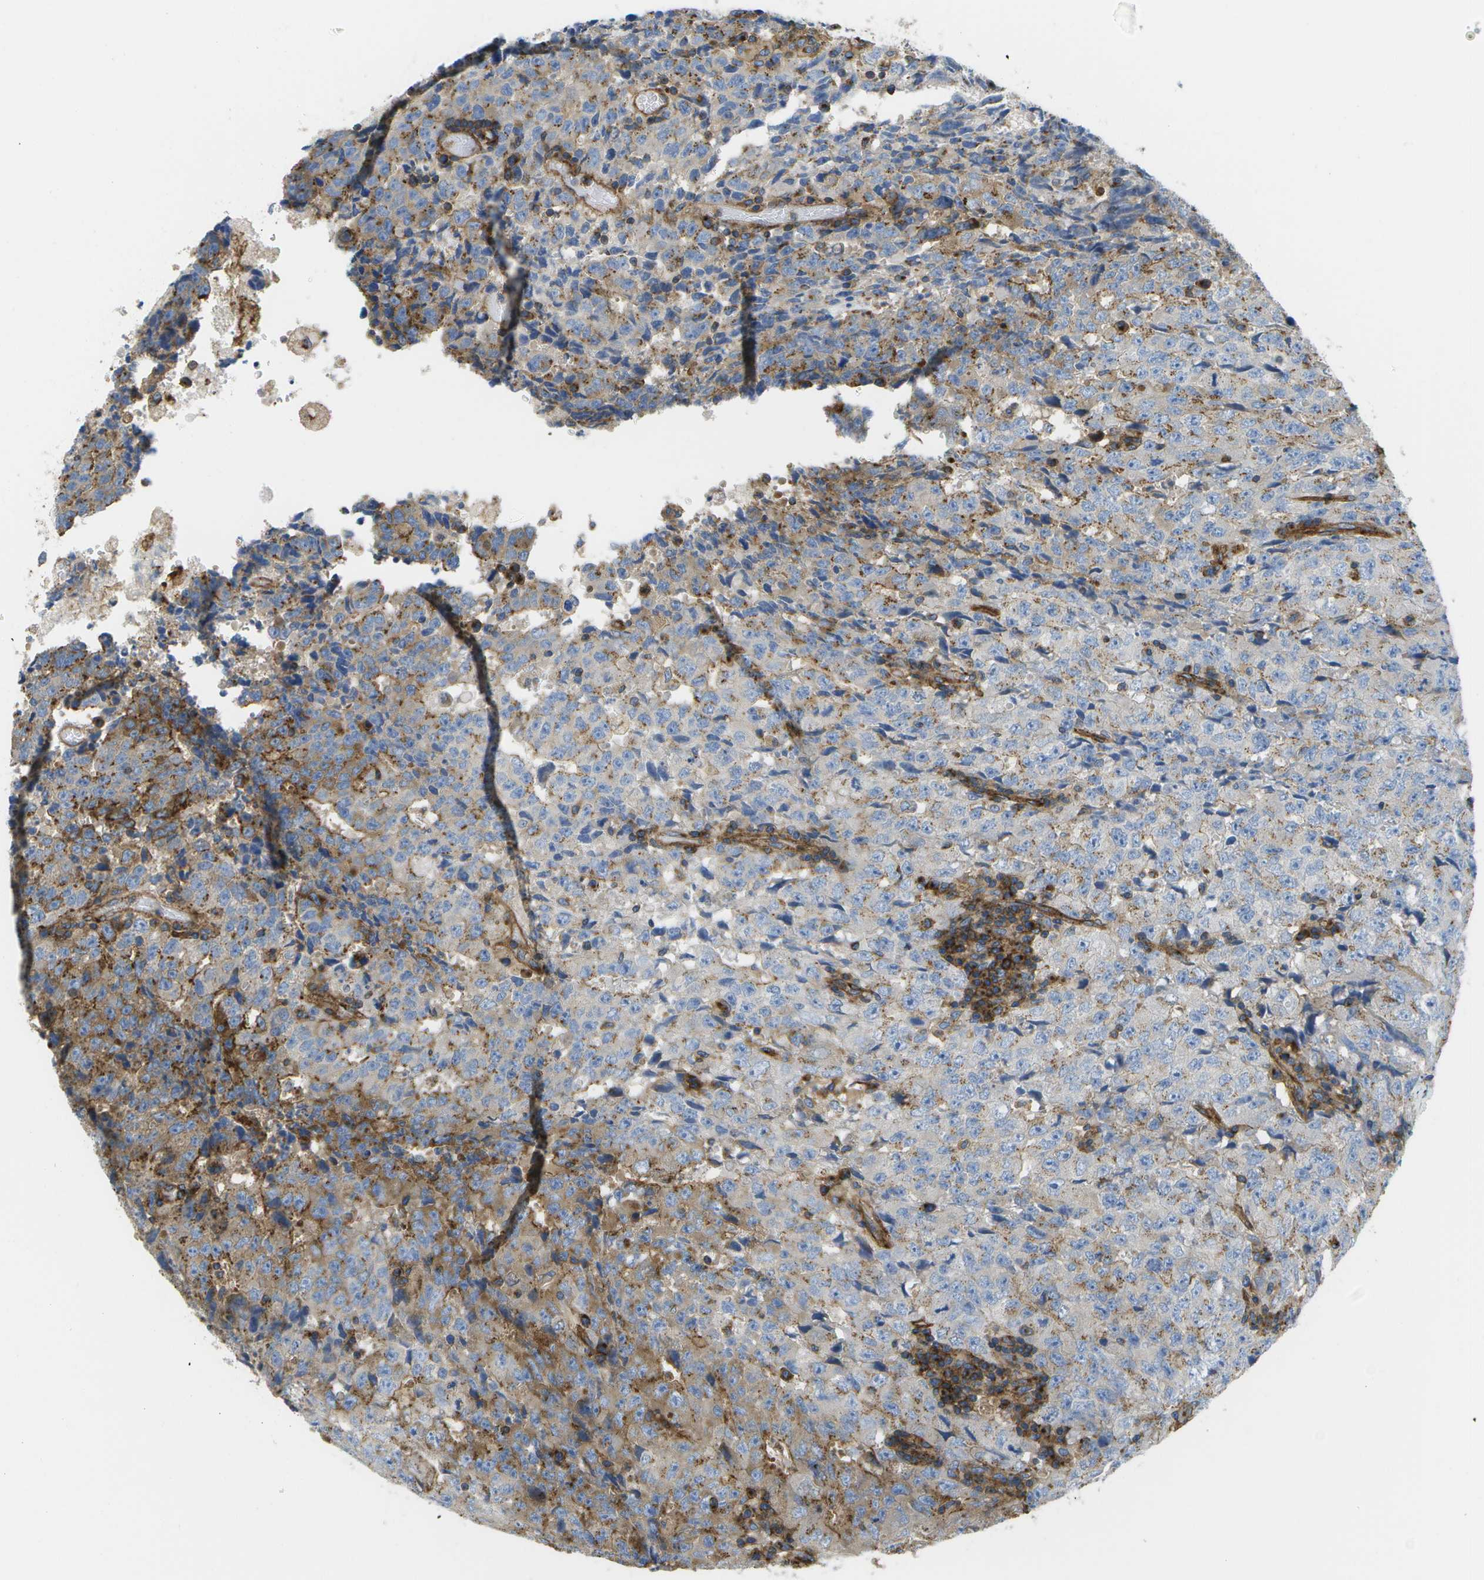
{"staining": {"intensity": "moderate", "quantity": "<25%", "location": "cytoplasmic/membranous"}, "tissue": "testis cancer", "cell_type": "Tumor cells", "image_type": "cancer", "snomed": [{"axis": "morphology", "description": "Necrosis, NOS"}, {"axis": "morphology", "description": "Carcinoma, Embryonal, NOS"}, {"axis": "topography", "description": "Testis"}], "caption": "Embryonal carcinoma (testis) tissue exhibits moderate cytoplasmic/membranous staining in about <25% of tumor cells", "gene": "BST2", "patient": {"sex": "male", "age": 19}}